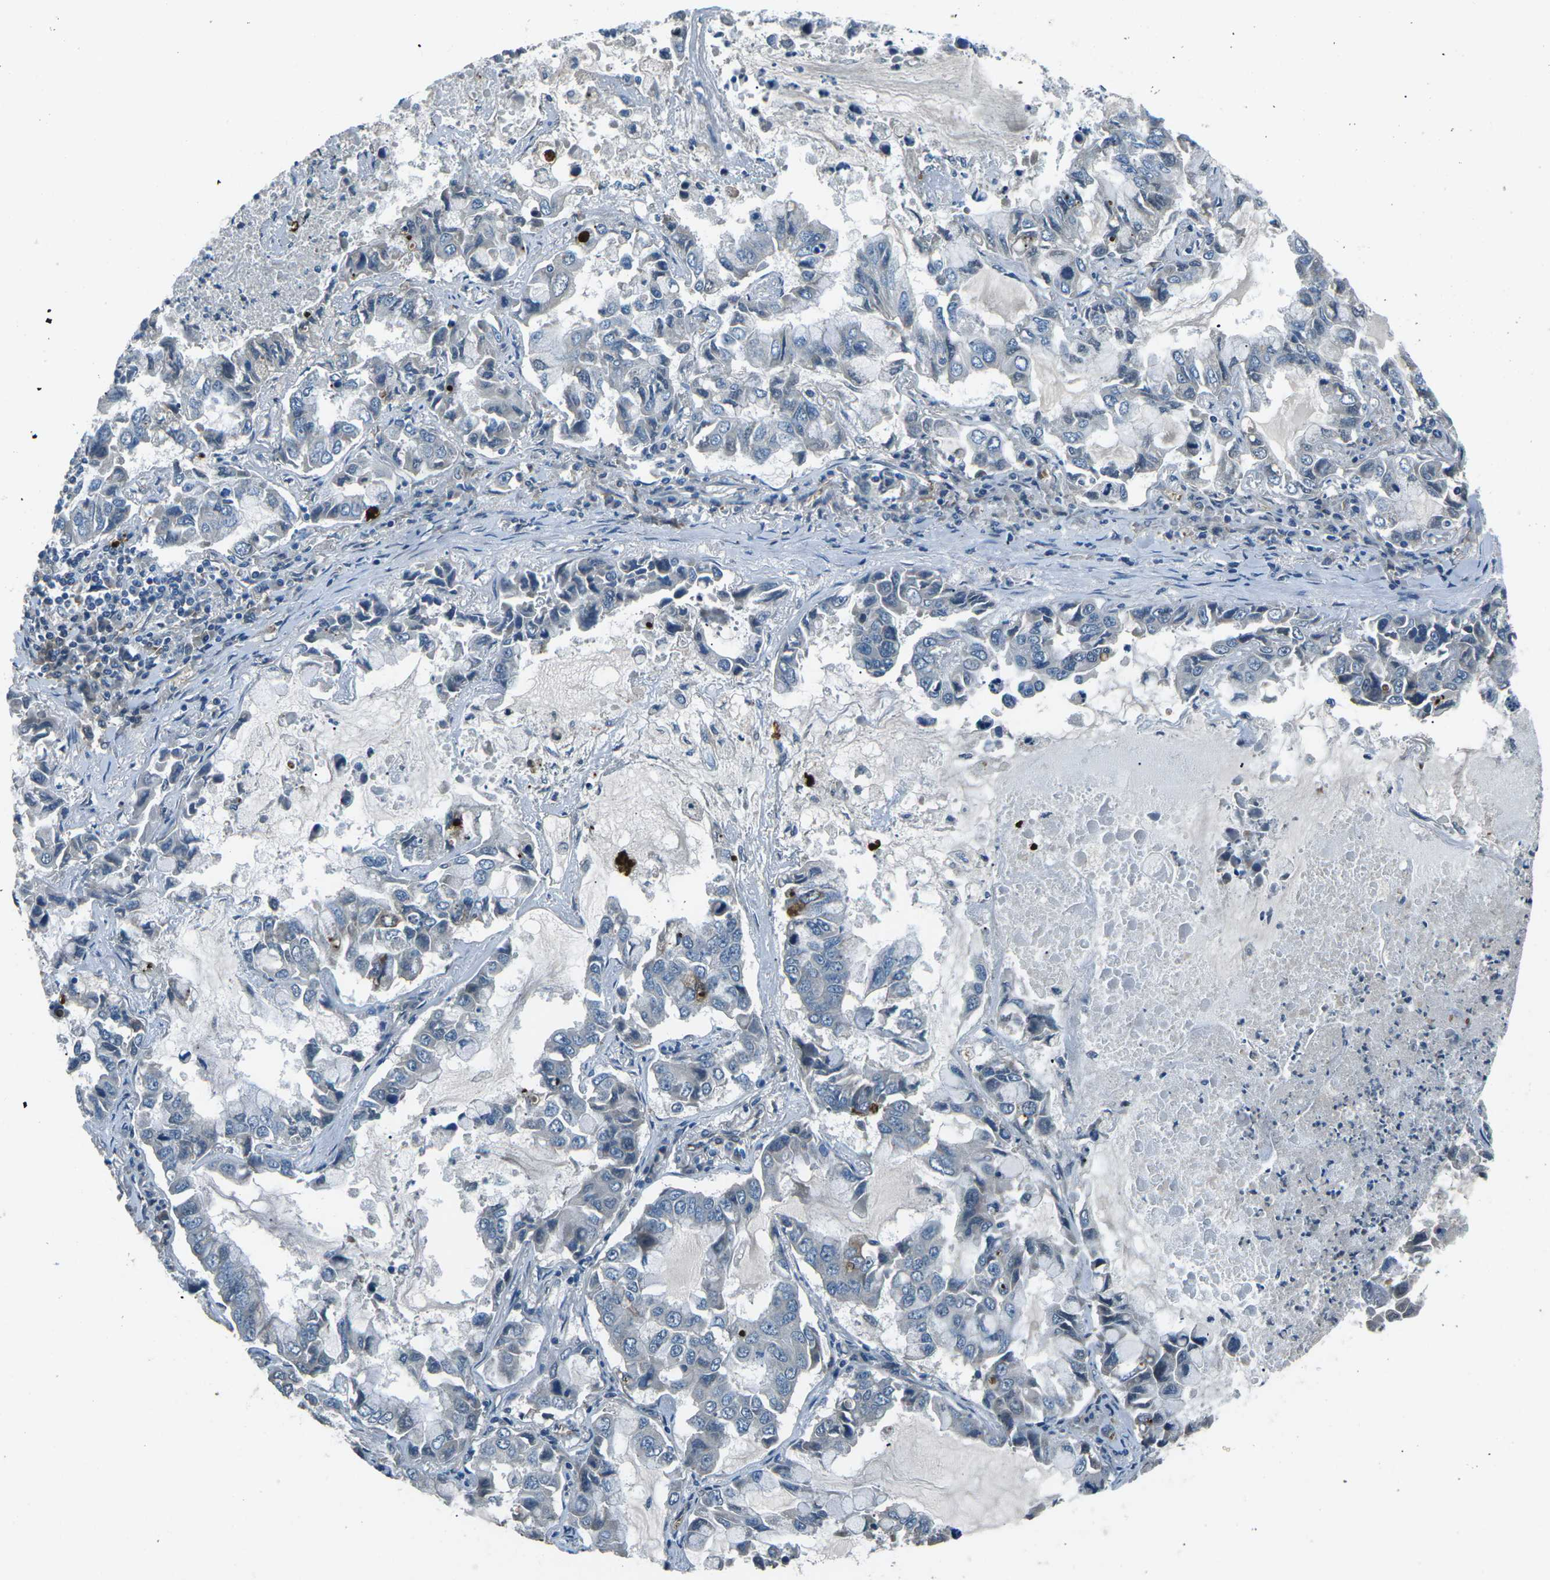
{"staining": {"intensity": "negative", "quantity": "none", "location": "none"}, "tissue": "lung cancer", "cell_type": "Tumor cells", "image_type": "cancer", "snomed": [{"axis": "morphology", "description": "Adenocarcinoma, NOS"}, {"axis": "topography", "description": "Lung"}], "caption": "Tumor cells are negative for protein expression in human lung adenocarcinoma.", "gene": "AFAP1", "patient": {"sex": "male", "age": 64}}